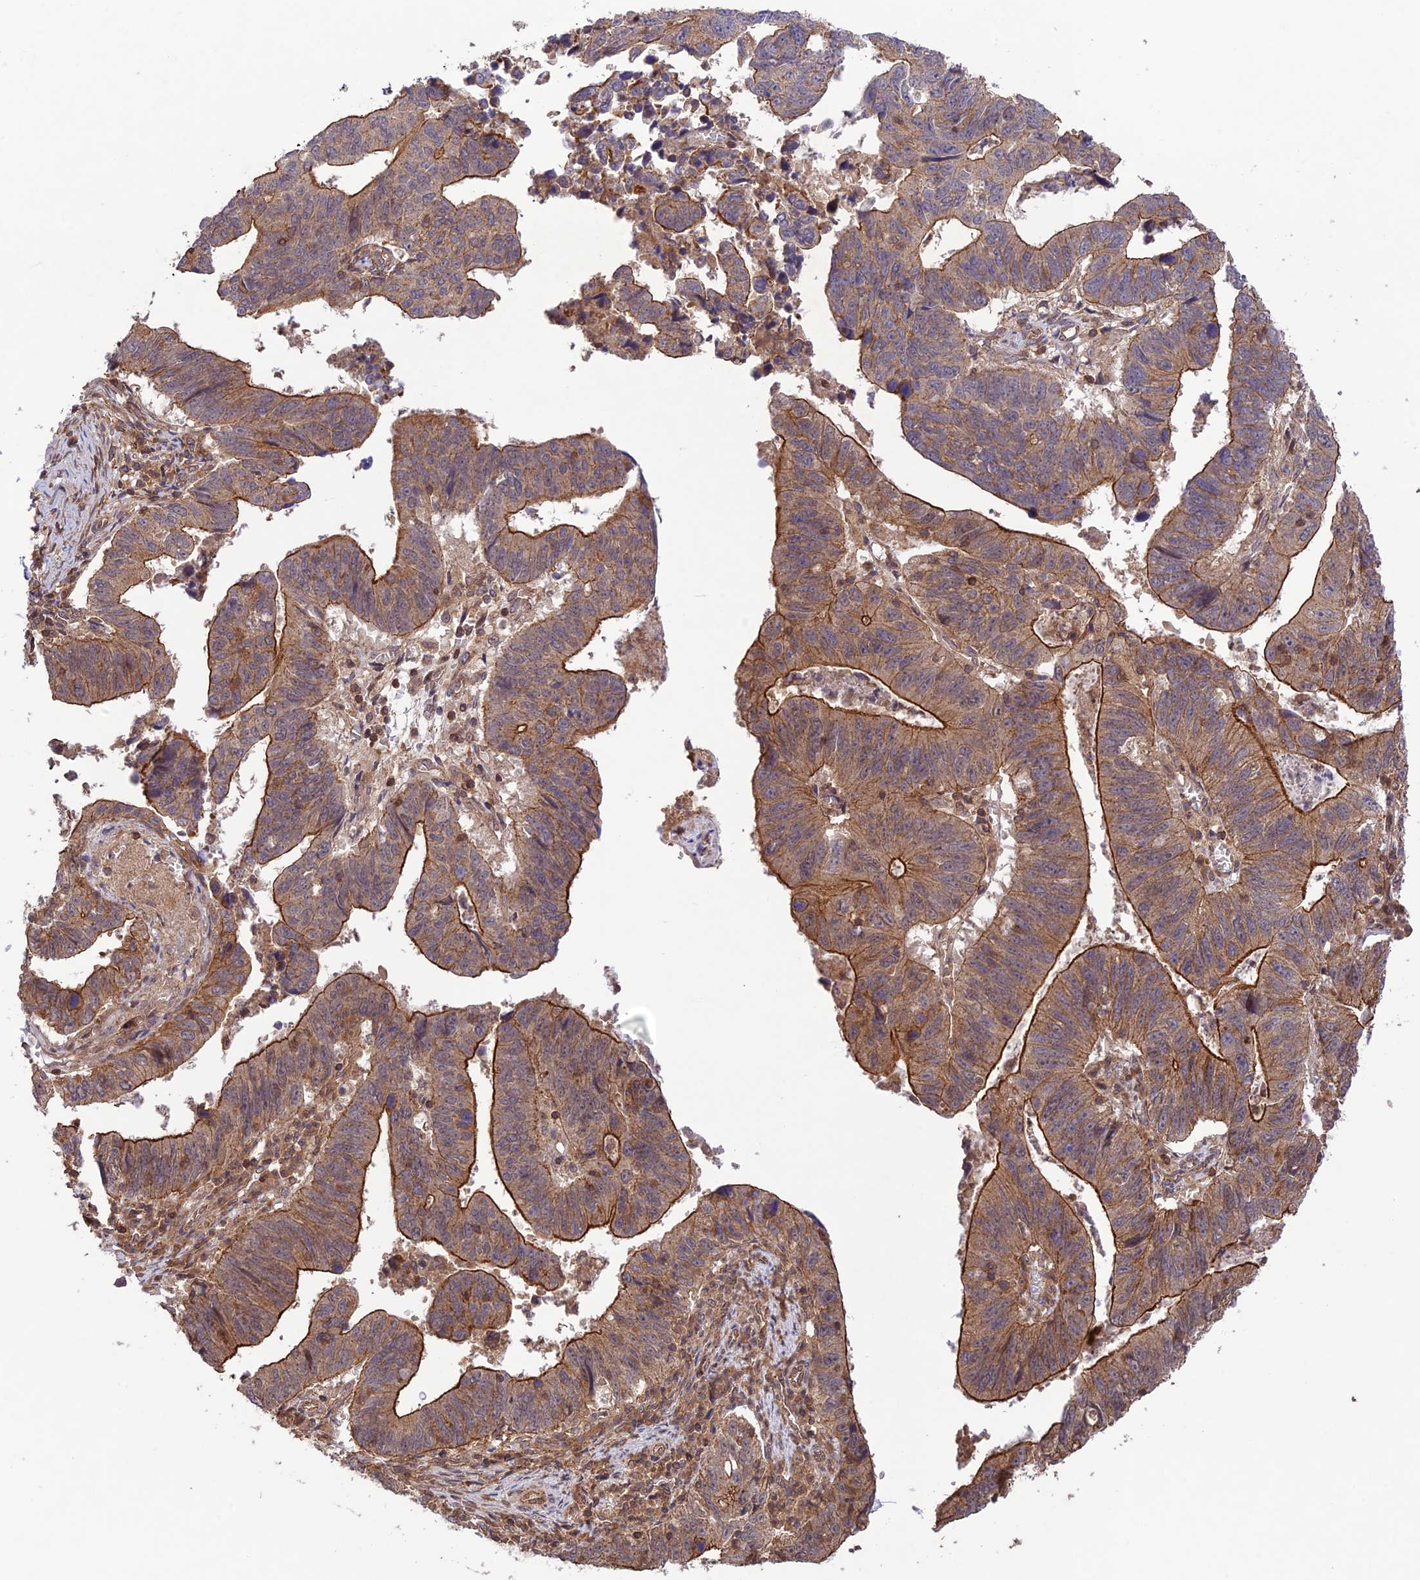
{"staining": {"intensity": "moderate", "quantity": ">75%", "location": "cytoplasmic/membranous"}, "tissue": "stomach cancer", "cell_type": "Tumor cells", "image_type": "cancer", "snomed": [{"axis": "morphology", "description": "Adenocarcinoma, NOS"}, {"axis": "topography", "description": "Stomach"}], "caption": "Stomach cancer stained with a brown dye exhibits moderate cytoplasmic/membranous positive expression in approximately >75% of tumor cells.", "gene": "FCHSD1", "patient": {"sex": "male", "age": 59}}